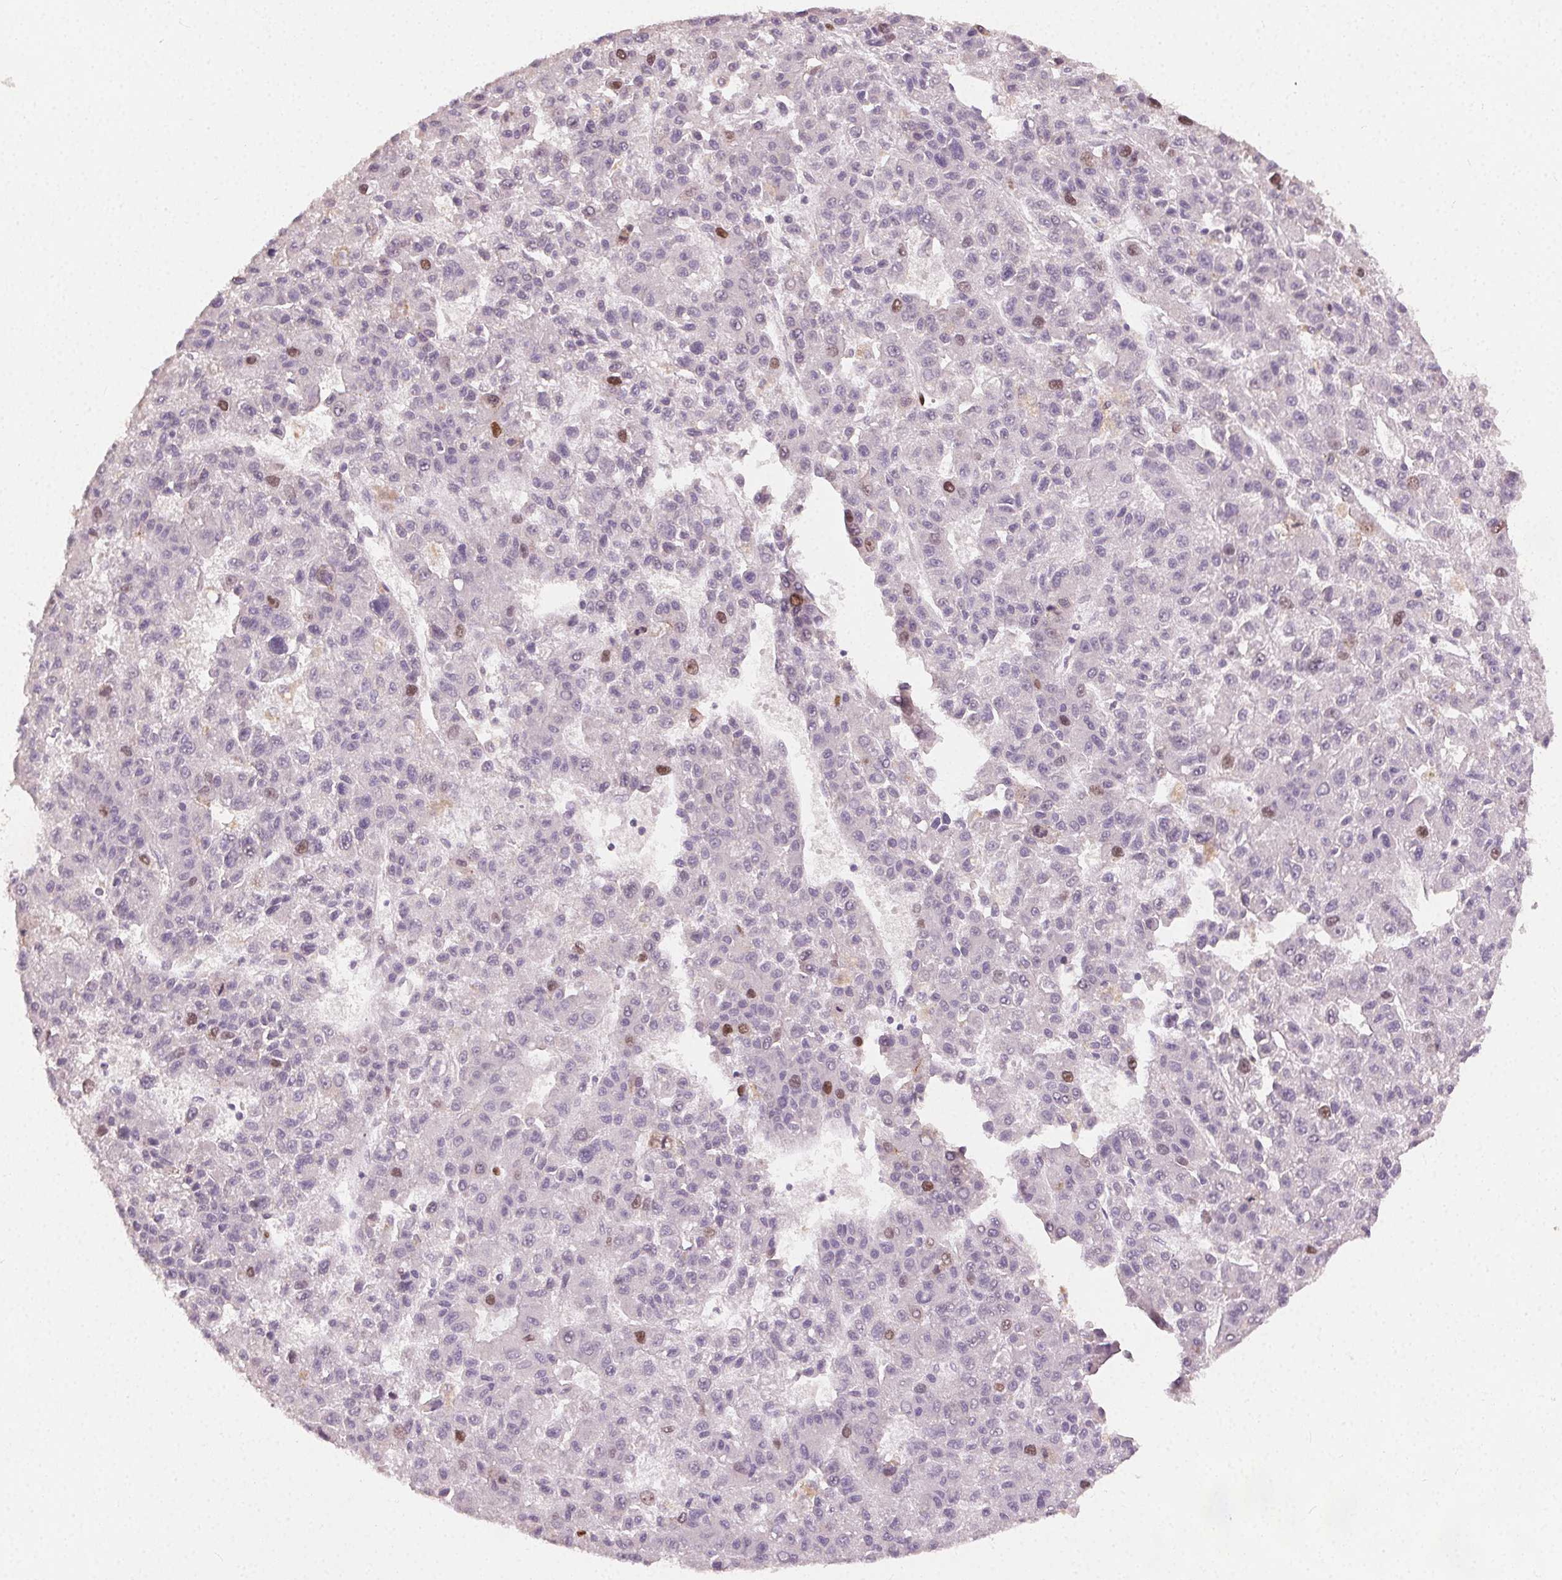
{"staining": {"intensity": "moderate", "quantity": "<25%", "location": "nuclear"}, "tissue": "liver cancer", "cell_type": "Tumor cells", "image_type": "cancer", "snomed": [{"axis": "morphology", "description": "Carcinoma, Hepatocellular, NOS"}, {"axis": "topography", "description": "Liver"}], "caption": "Human liver cancer stained with a brown dye exhibits moderate nuclear positive expression in about <25% of tumor cells.", "gene": "ANLN", "patient": {"sex": "male", "age": 70}}